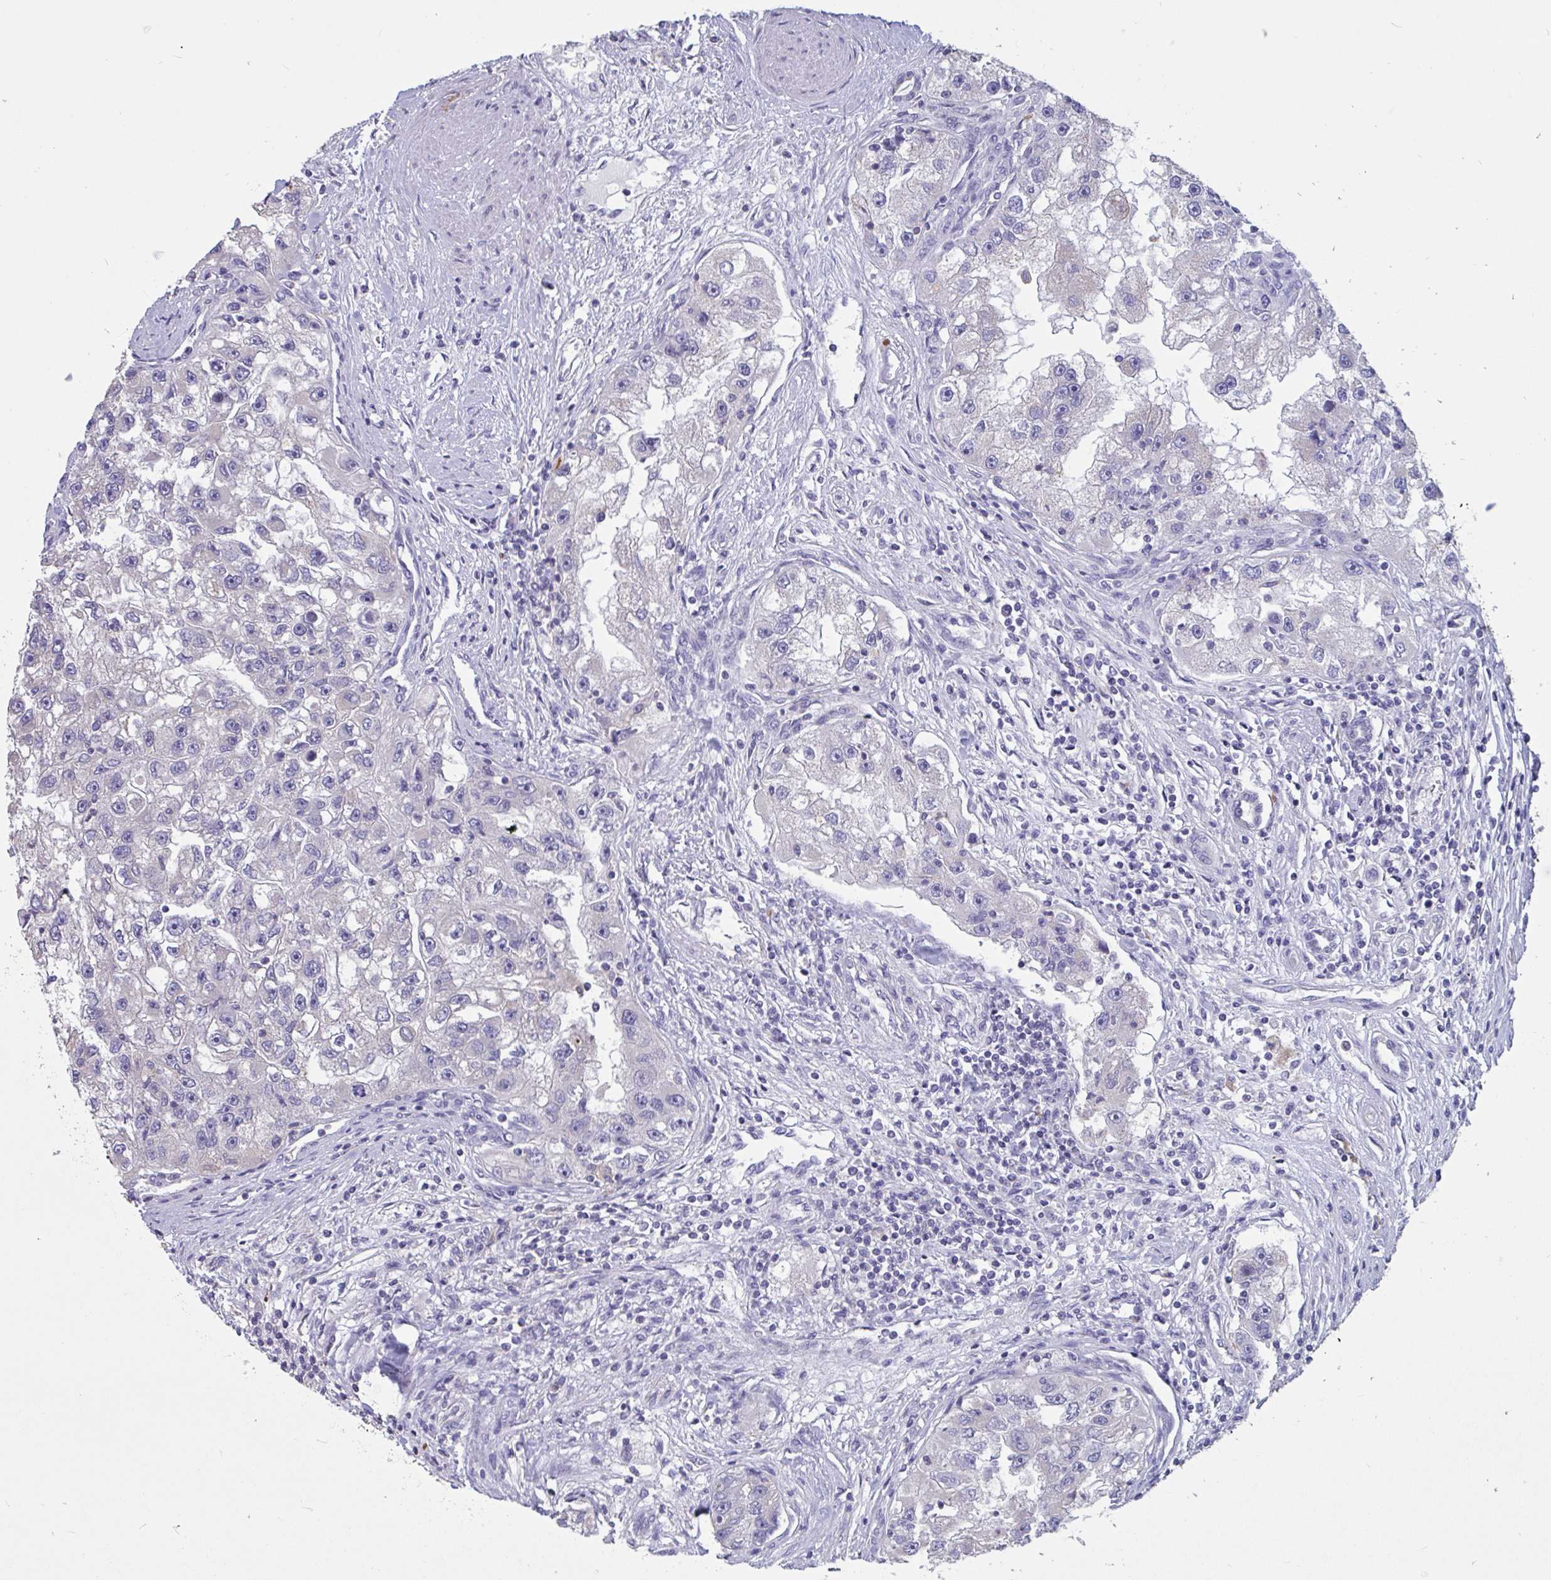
{"staining": {"intensity": "negative", "quantity": "none", "location": "none"}, "tissue": "renal cancer", "cell_type": "Tumor cells", "image_type": "cancer", "snomed": [{"axis": "morphology", "description": "Adenocarcinoma, NOS"}, {"axis": "topography", "description": "Kidney"}], "caption": "A micrograph of renal cancer stained for a protein exhibits no brown staining in tumor cells.", "gene": "DDX39A", "patient": {"sex": "male", "age": 63}}